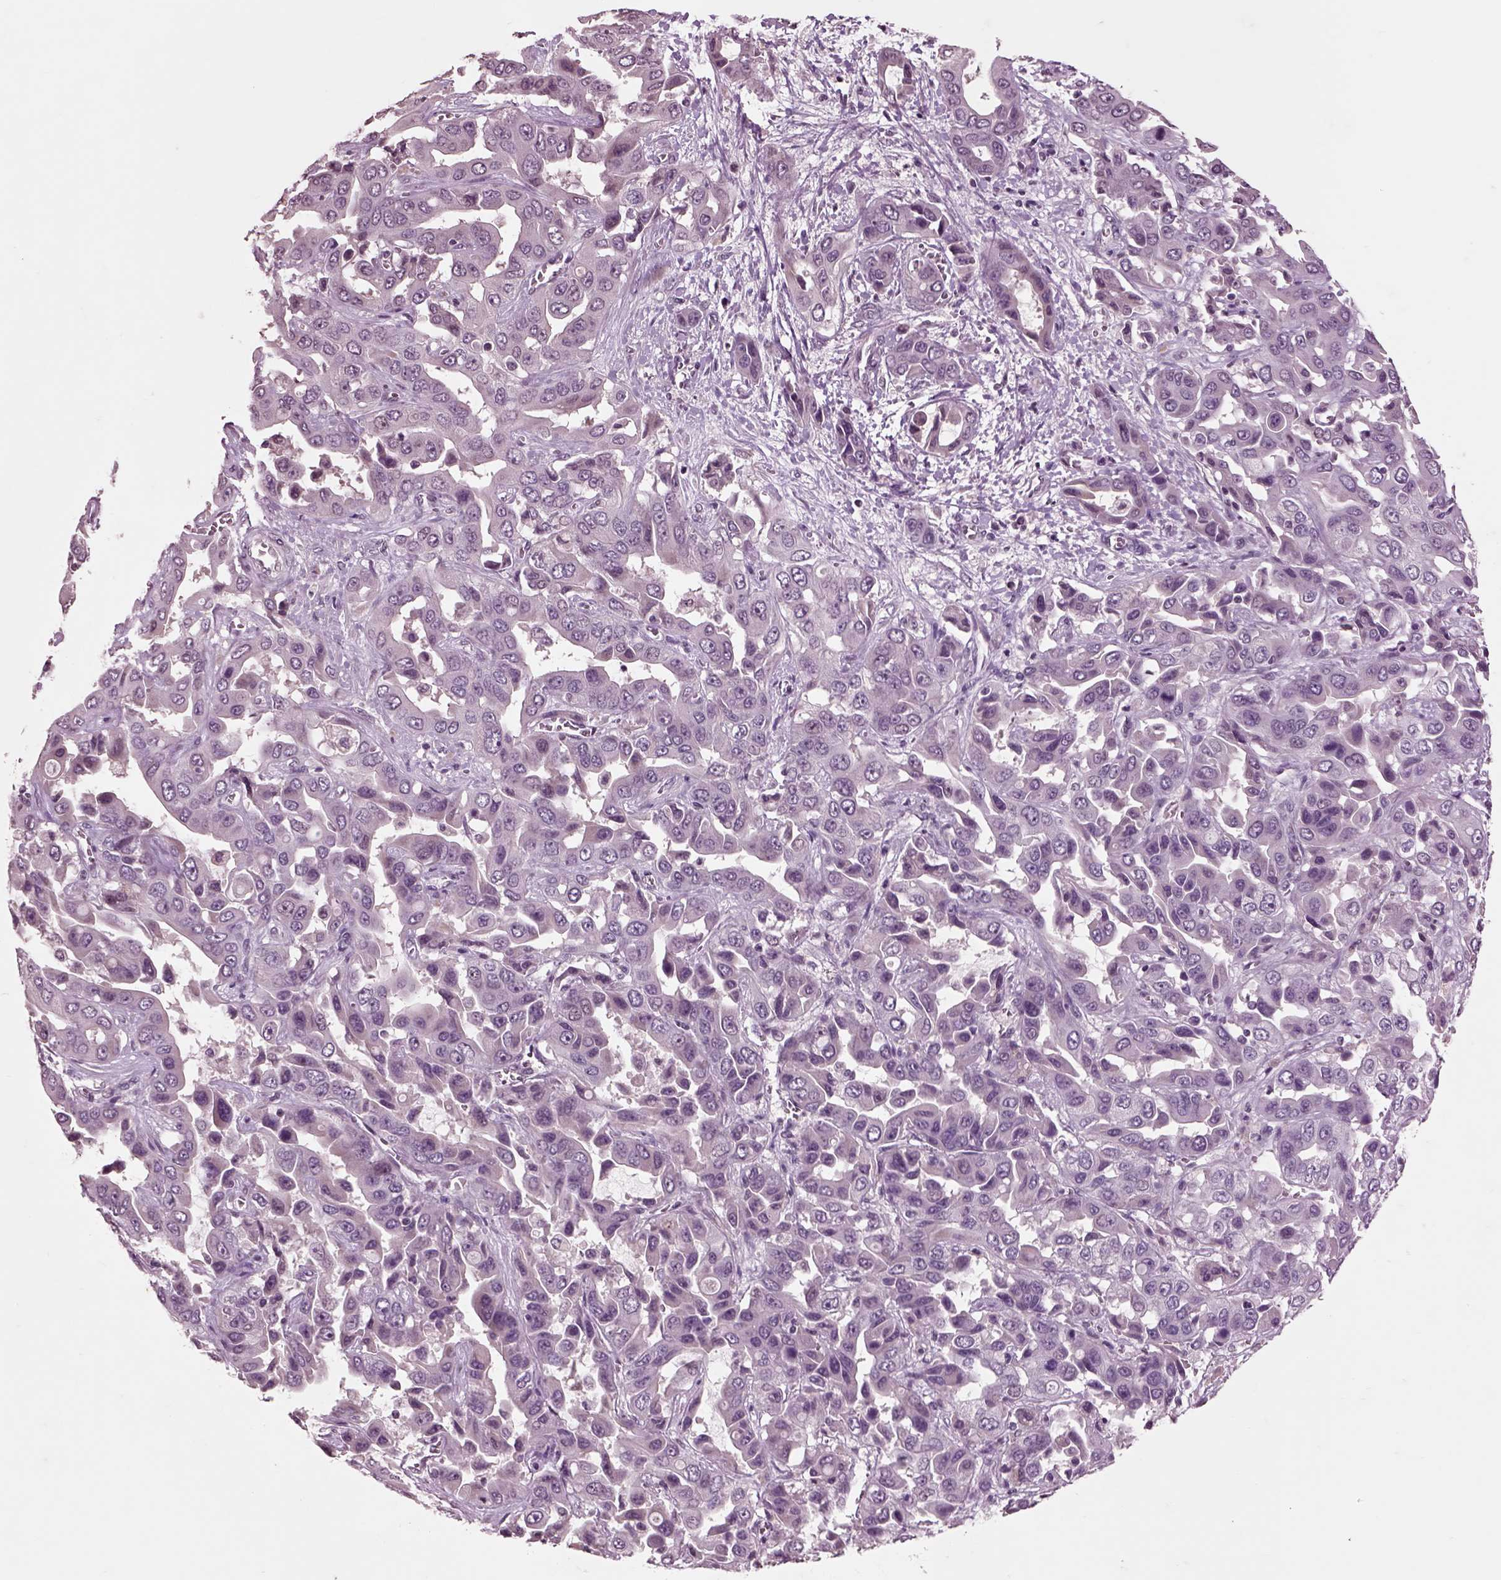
{"staining": {"intensity": "negative", "quantity": "none", "location": "none"}, "tissue": "liver cancer", "cell_type": "Tumor cells", "image_type": "cancer", "snomed": [{"axis": "morphology", "description": "Cholangiocarcinoma"}, {"axis": "topography", "description": "Liver"}], "caption": "DAB (3,3'-diaminobenzidine) immunohistochemical staining of human cholangiocarcinoma (liver) reveals no significant expression in tumor cells.", "gene": "CHGB", "patient": {"sex": "female", "age": 52}}